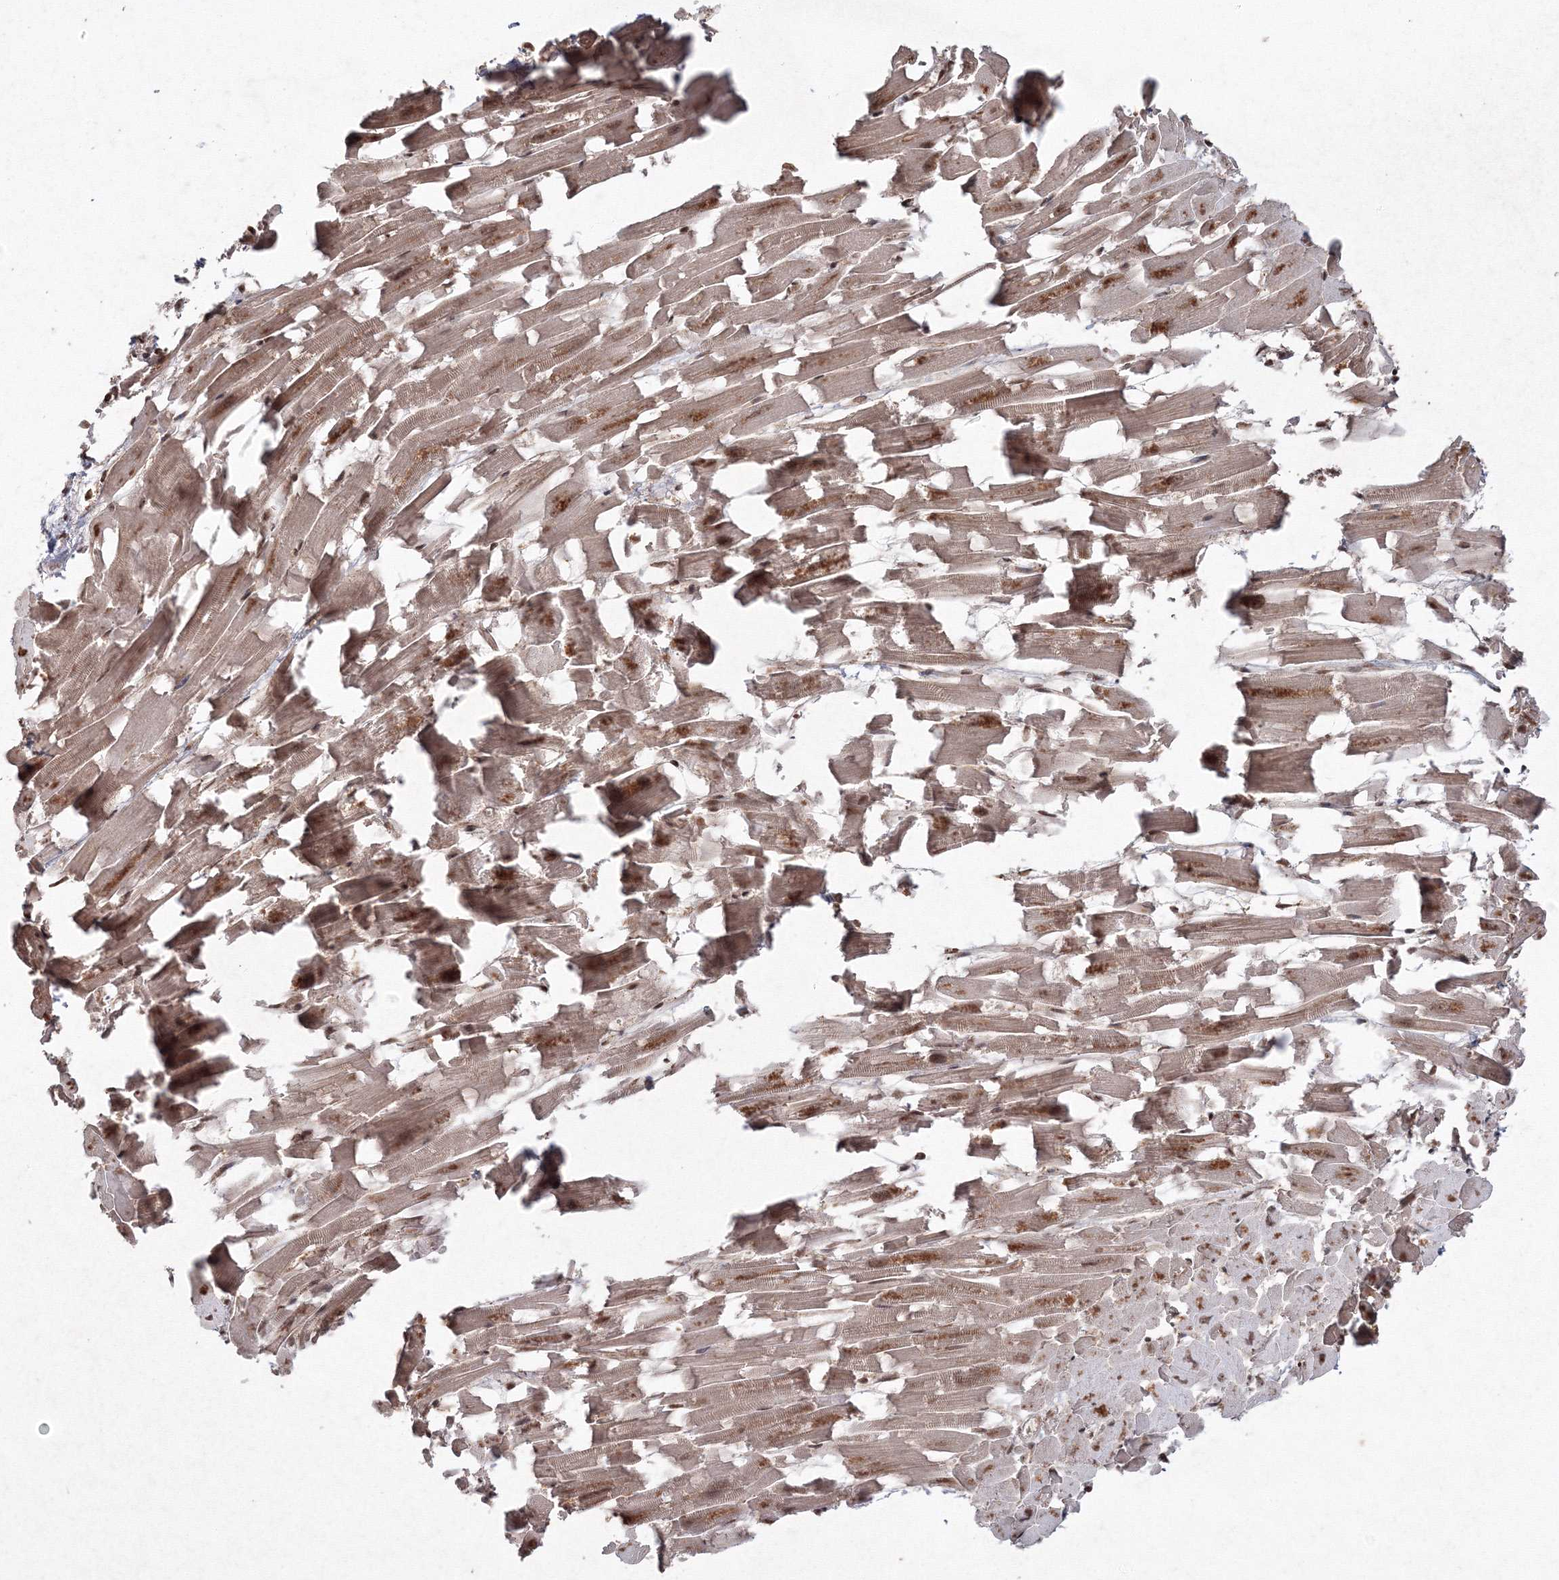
{"staining": {"intensity": "moderate", "quantity": ">75%", "location": "cytoplasmic/membranous,nuclear"}, "tissue": "heart muscle", "cell_type": "Cardiomyocytes", "image_type": "normal", "snomed": [{"axis": "morphology", "description": "Normal tissue, NOS"}, {"axis": "topography", "description": "Heart"}], "caption": "A brown stain highlights moderate cytoplasmic/membranous,nuclear expression of a protein in cardiomyocytes of unremarkable heart muscle.", "gene": "PEX13", "patient": {"sex": "female", "age": 64}}